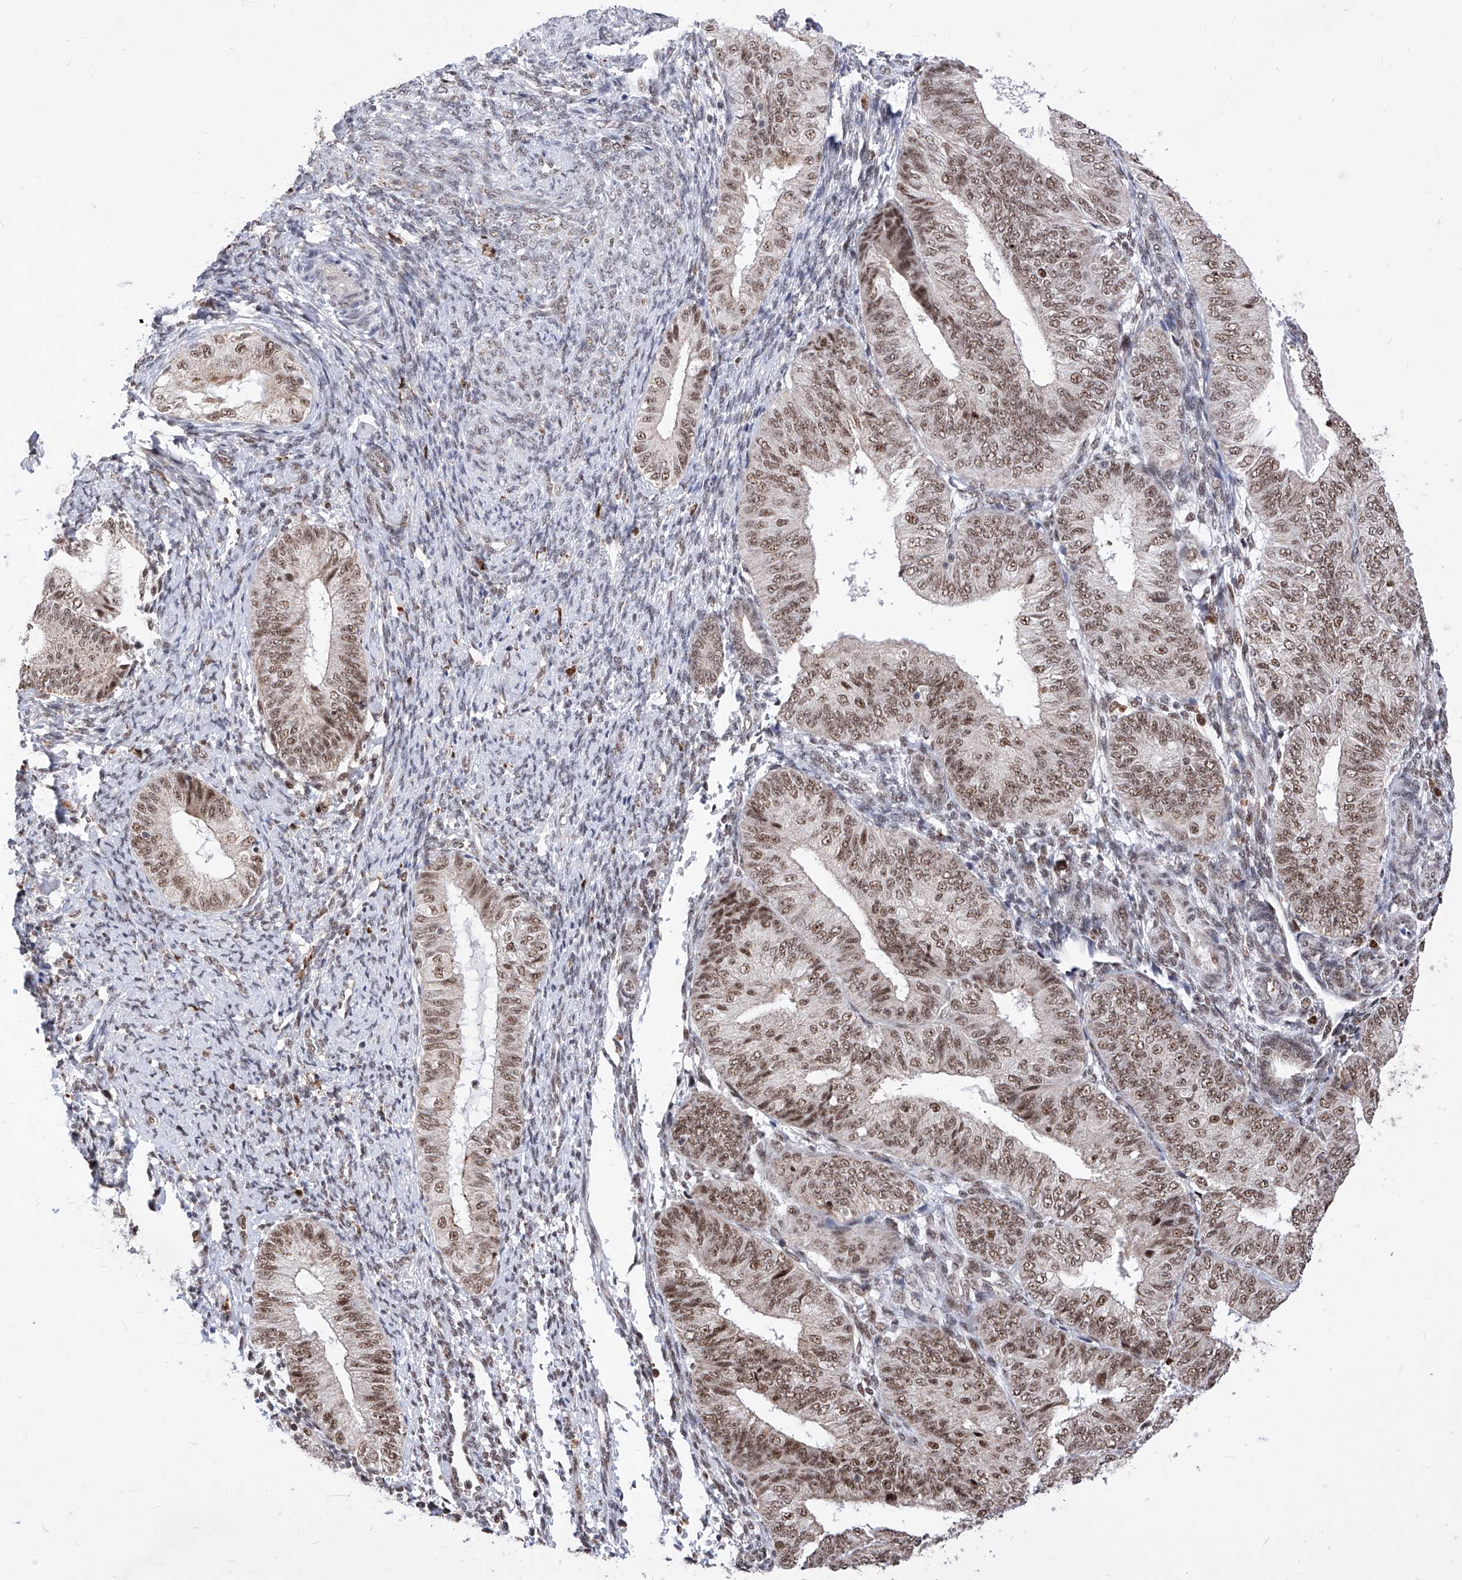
{"staining": {"intensity": "moderate", "quantity": ">75%", "location": "nuclear"}, "tissue": "endometrial cancer", "cell_type": "Tumor cells", "image_type": "cancer", "snomed": [{"axis": "morphology", "description": "Adenocarcinoma, NOS"}, {"axis": "topography", "description": "Endometrium"}], "caption": "Endometrial cancer (adenocarcinoma) was stained to show a protein in brown. There is medium levels of moderate nuclear expression in about >75% of tumor cells. The protein of interest is shown in brown color, while the nuclei are stained blue.", "gene": "PHF5A", "patient": {"sex": "female", "age": 58}}